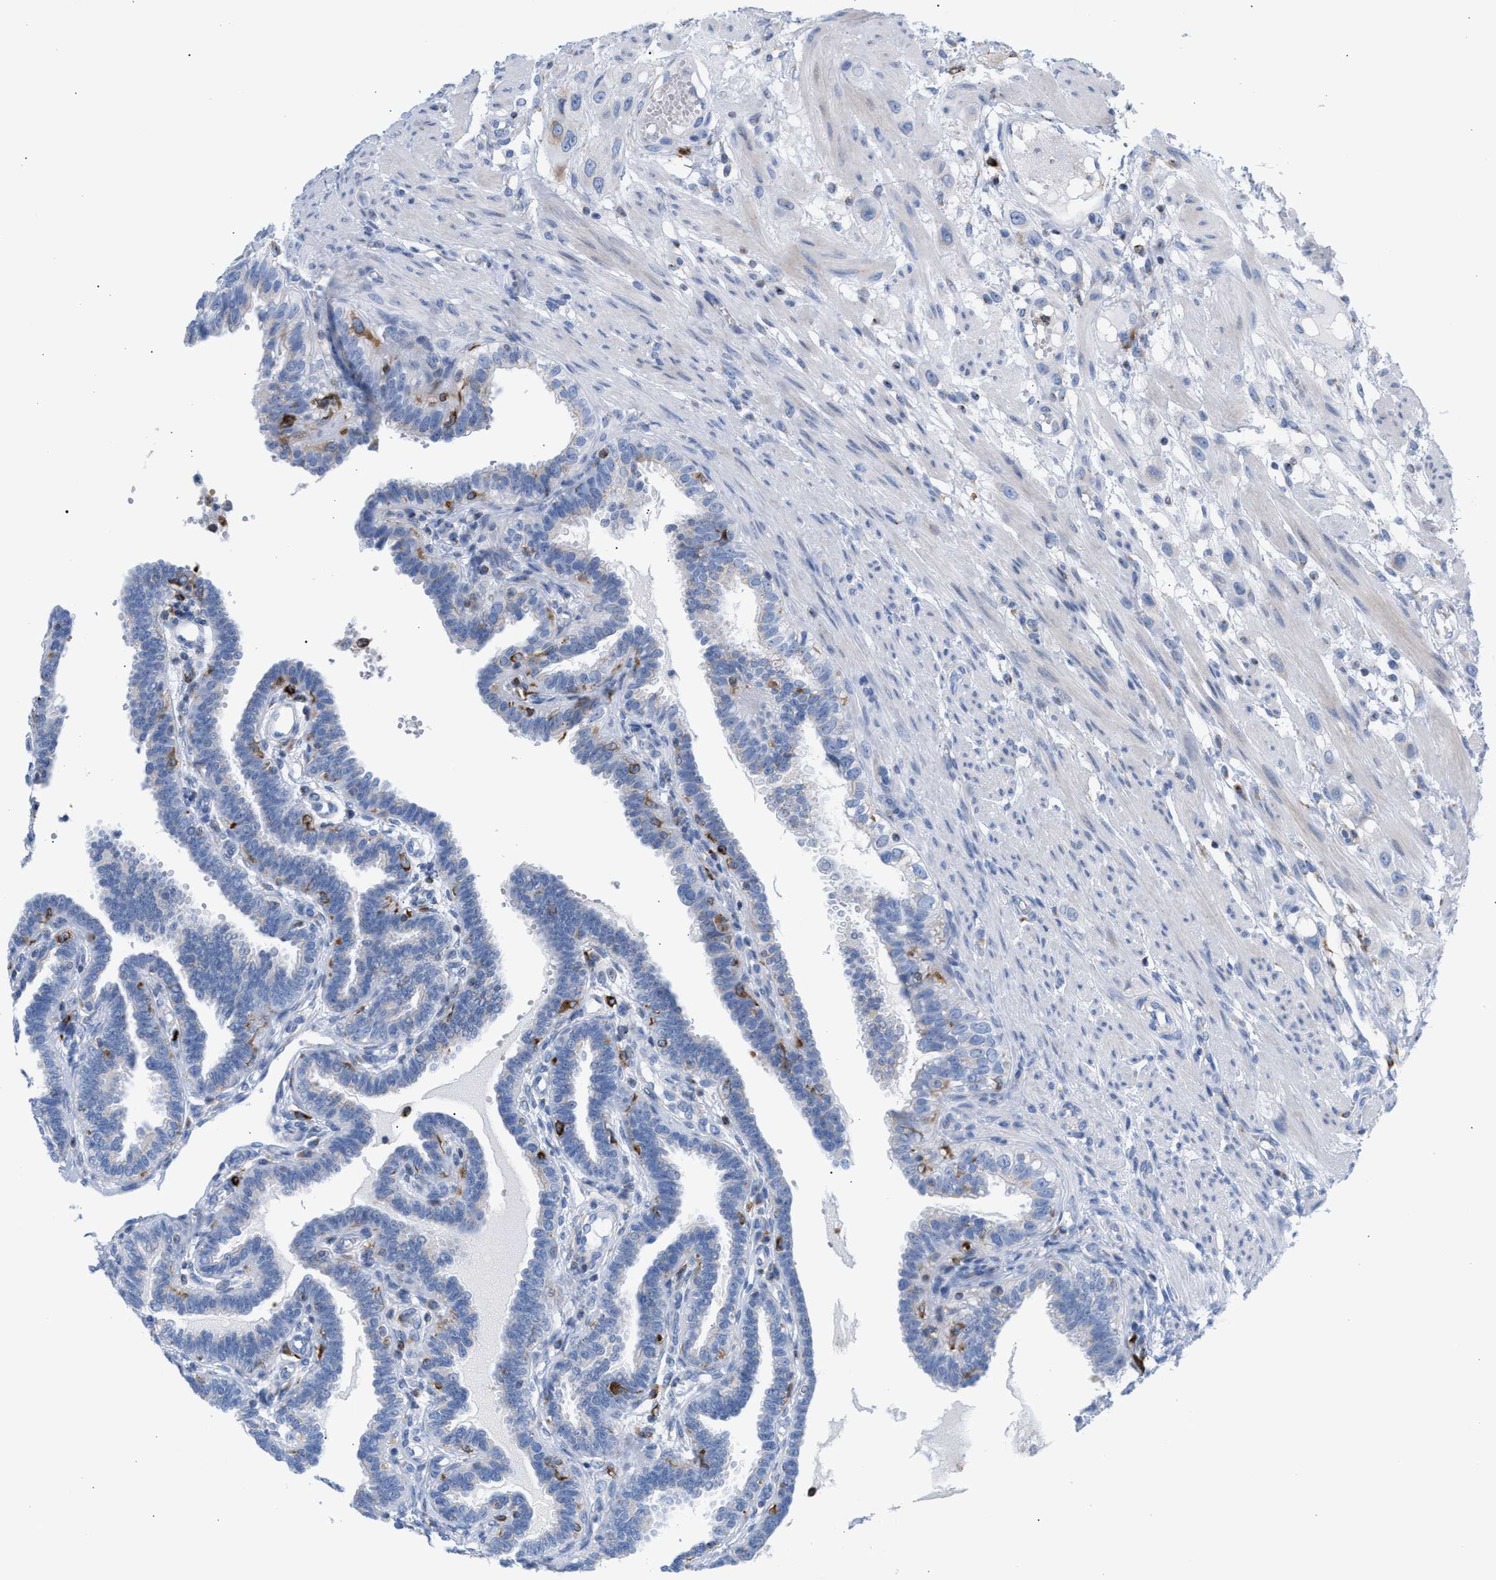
{"staining": {"intensity": "negative", "quantity": "none", "location": "none"}, "tissue": "fallopian tube", "cell_type": "Glandular cells", "image_type": "normal", "snomed": [{"axis": "morphology", "description": "Normal tissue, NOS"}, {"axis": "topography", "description": "Fallopian tube"}, {"axis": "topography", "description": "Placenta"}], "caption": "IHC image of normal fallopian tube: human fallopian tube stained with DAB reveals no significant protein positivity in glandular cells.", "gene": "TACC3", "patient": {"sex": "female", "age": 34}}